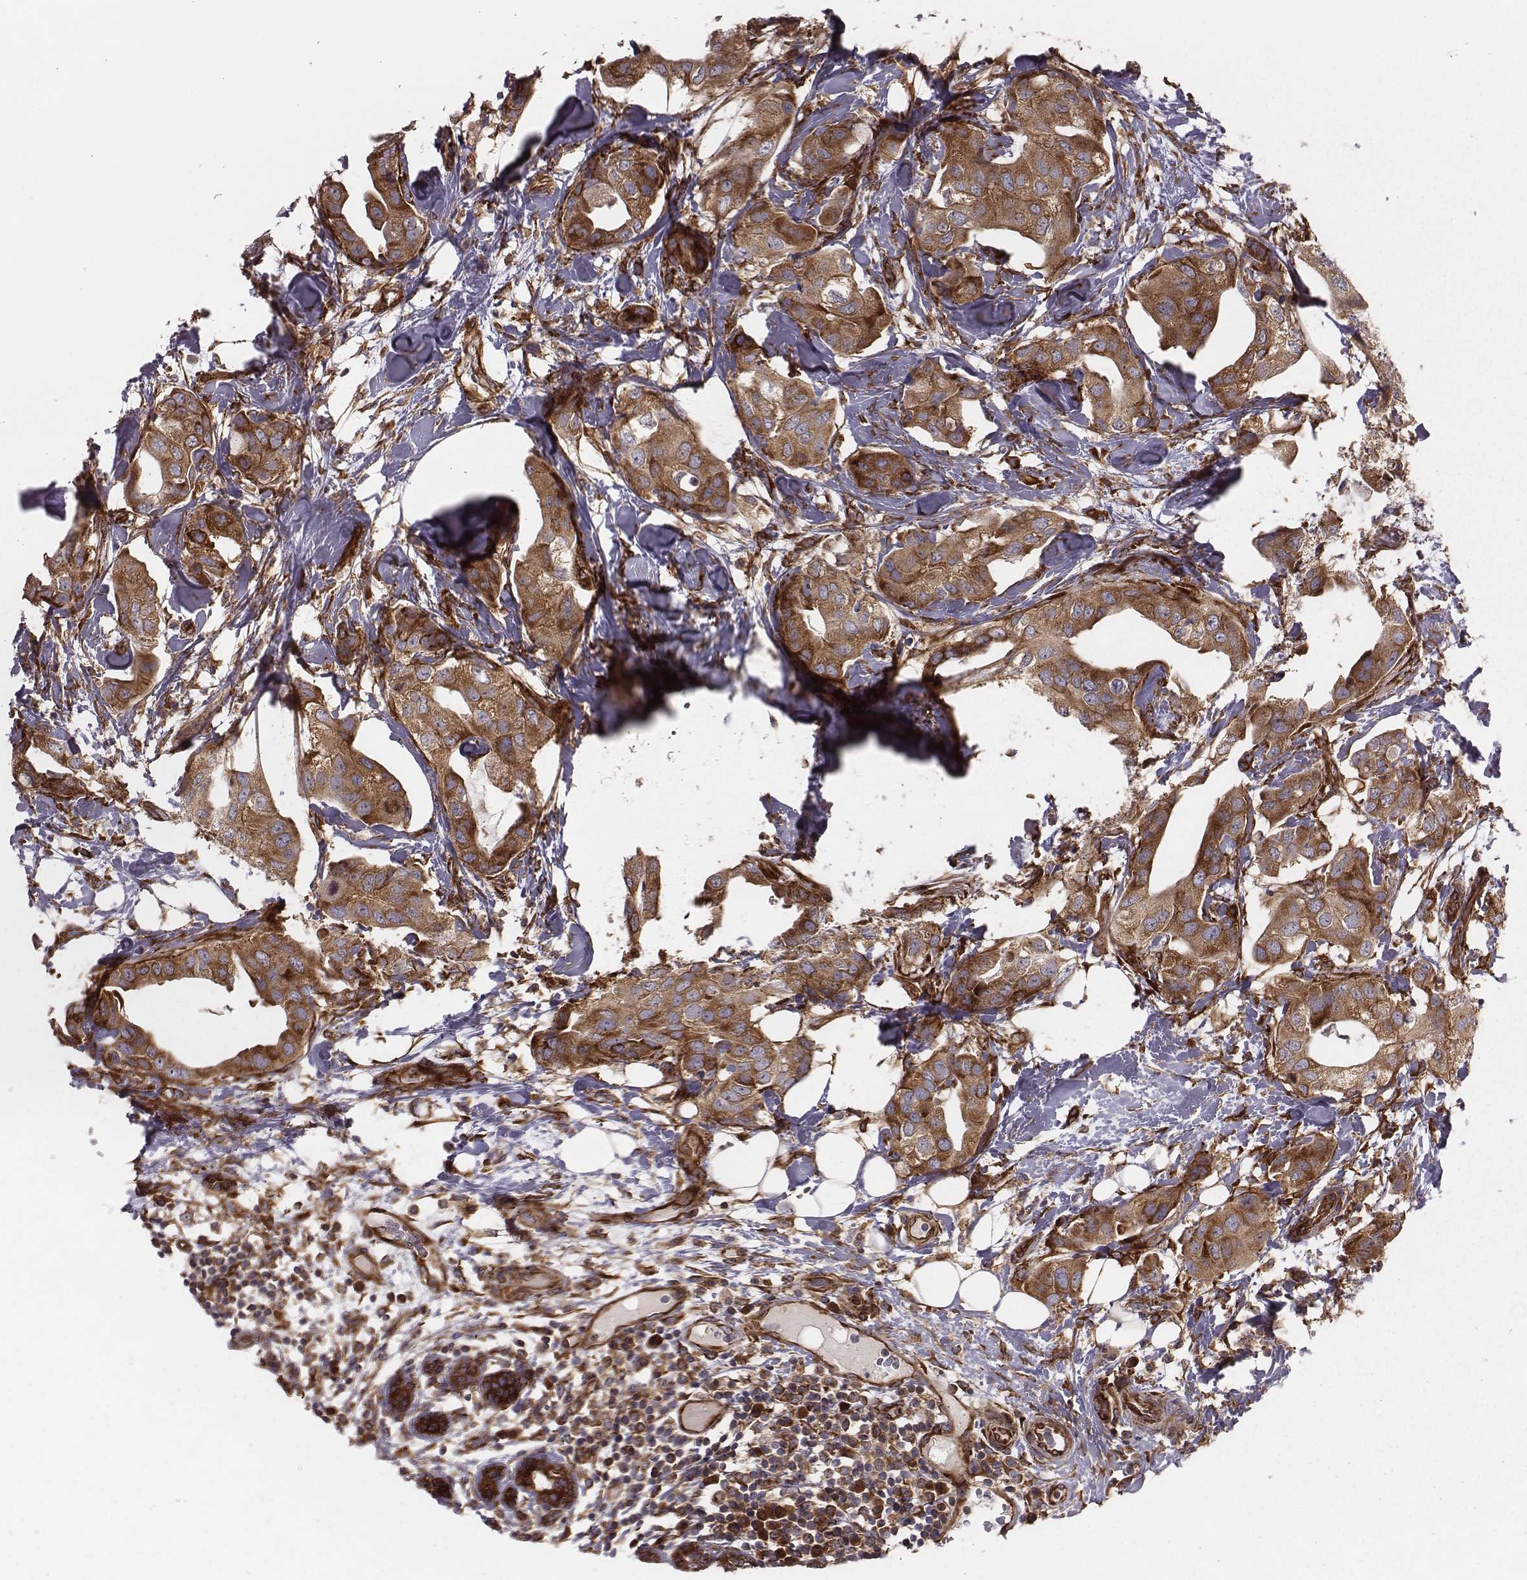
{"staining": {"intensity": "moderate", "quantity": ">75%", "location": "cytoplasmic/membranous"}, "tissue": "breast cancer", "cell_type": "Tumor cells", "image_type": "cancer", "snomed": [{"axis": "morphology", "description": "Normal tissue, NOS"}, {"axis": "morphology", "description": "Duct carcinoma"}, {"axis": "topography", "description": "Breast"}], "caption": "Moderate cytoplasmic/membranous protein expression is appreciated in approximately >75% of tumor cells in invasive ductal carcinoma (breast).", "gene": "TXLNA", "patient": {"sex": "female", "age": 40}}